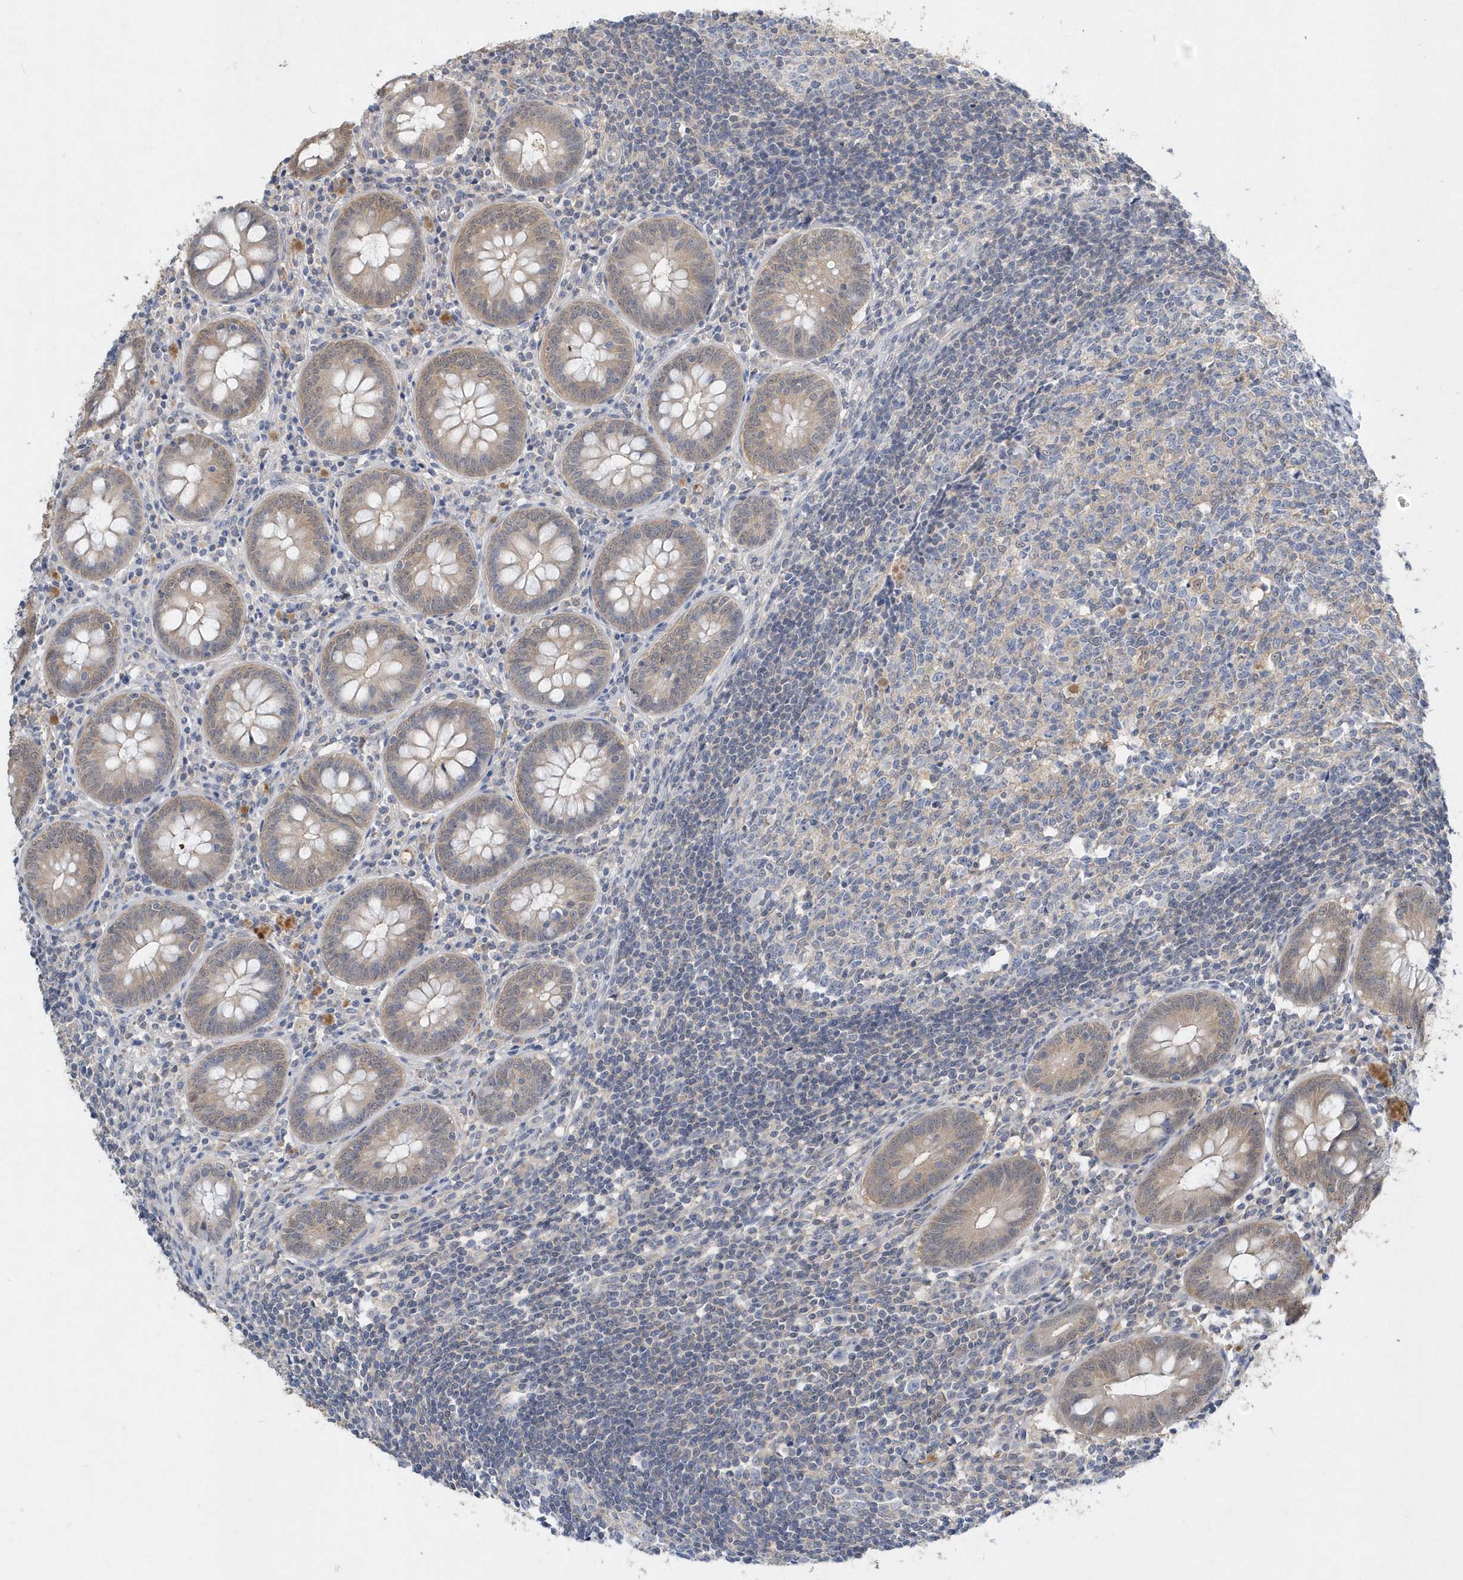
{"staining": {"intensity": "moderate", "quantity": ">75%", "location": "cytoplasmic/membranous"}, "tissue": "appendix", "cell_type": "Glandular cells", "image_type": "normal", "snomed": [{"axis": "morphology", "description": "Normal tissue, NOS"}, {"axis": "topography", "description": "Appendix"}], "caption": "This image demonstrates IHC staining of normal appendix, with medium moderate cytoplasmic/membranous expression in approximately >75% of glandular cells.", "gene": "AKR7A2", "patient": {"sex": "female", "age": 54}}